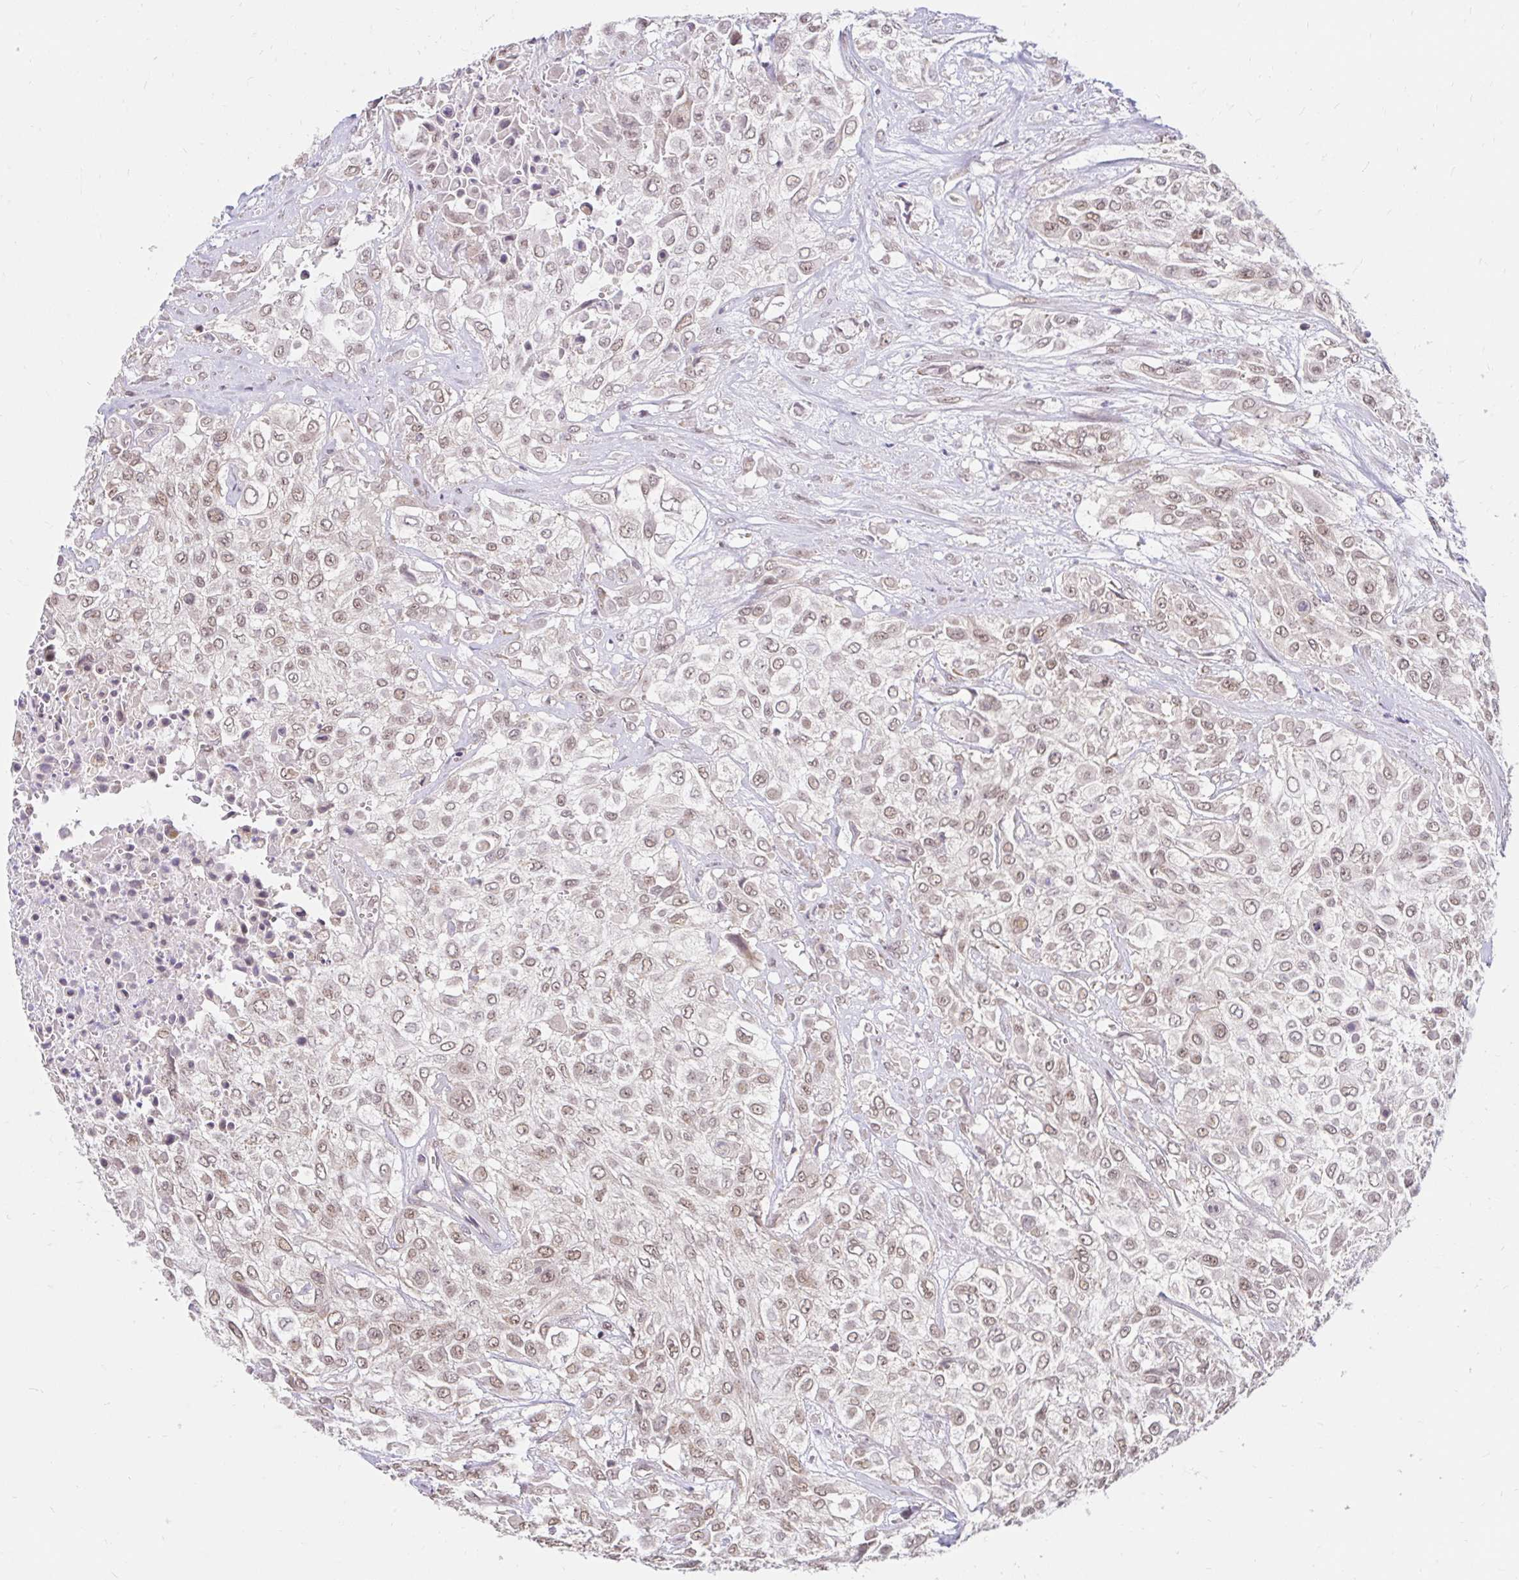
{"staining": {"intensity": "weak", "quantity": ">75%", "location": "cytoplasmic/membranous,nuclear"}, "tissue": "urothelial cancer", "cell_type": "Tumor cells", "image_type": "cancer", "snomed": [{"axis": "morphology", "description": "Urothelial carcinoma, High grade"}, {"axis": "topography", "description": "Urinary bladder"}], "caption": "Tumor cells demonstrate weak cytoplasmic/membranous and nuclear expression in about >75% of cells in urothelial carcinoma (high-grade).", "gene": "TIMM50", "patient": {"sex": "male", "age": 57}}